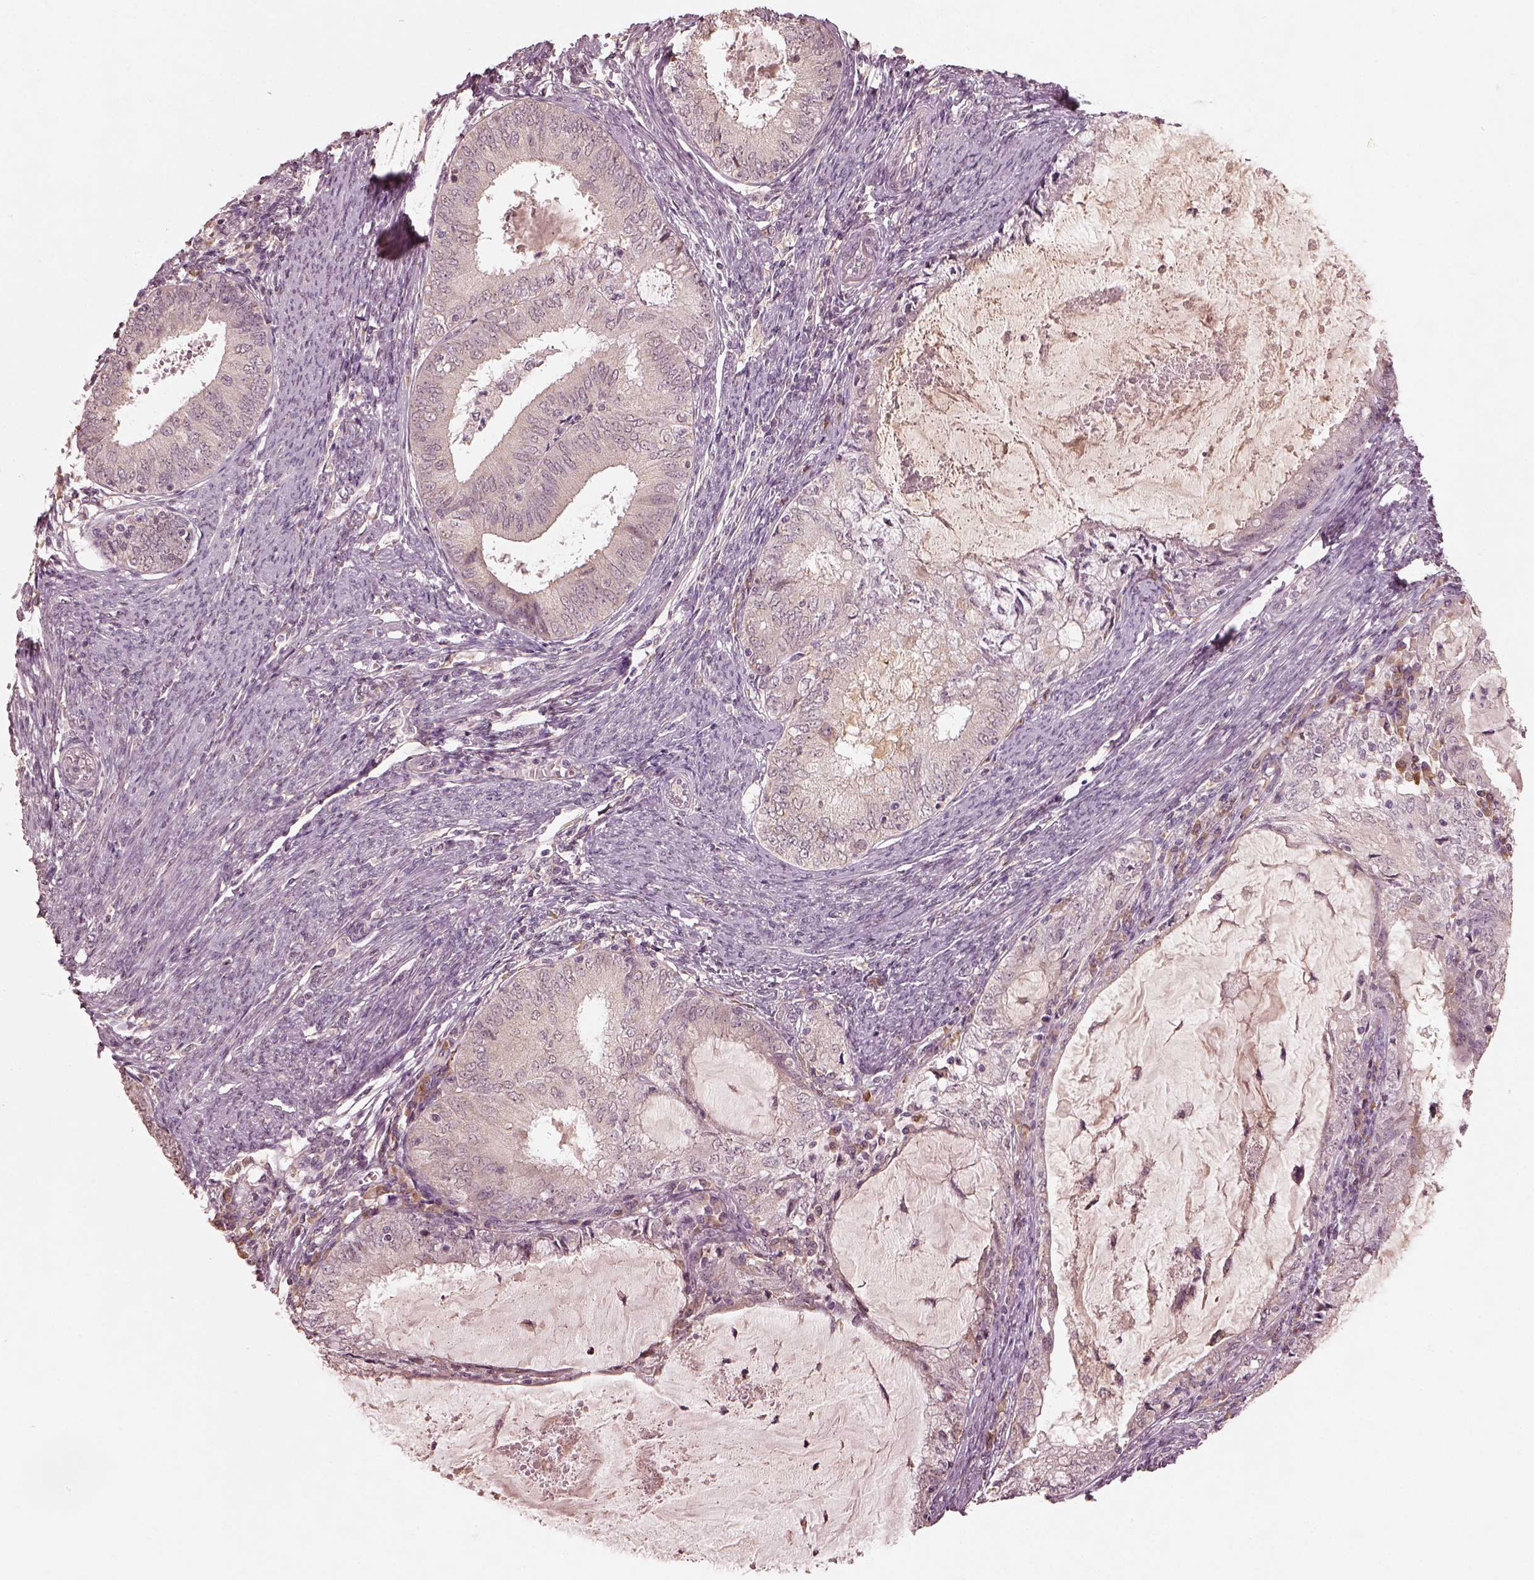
{"staining": {"intensity": "negative", "quantity": "none", "location": "none"}, "tissue": "endometrial cancer", "cell_type": "Tumor cells", "image_type": "cancer", "snomed": [{"axis": "morphology", "description": "Adenocarcinoma, NOS"}, {"axis": "topography", "description": "Endometrium"}], "caption": "Tumor cells are negative for brown protein staining in endometrial cancer.", "gene": "CALR3", "patient": {"sex": "female", "age": 57}}